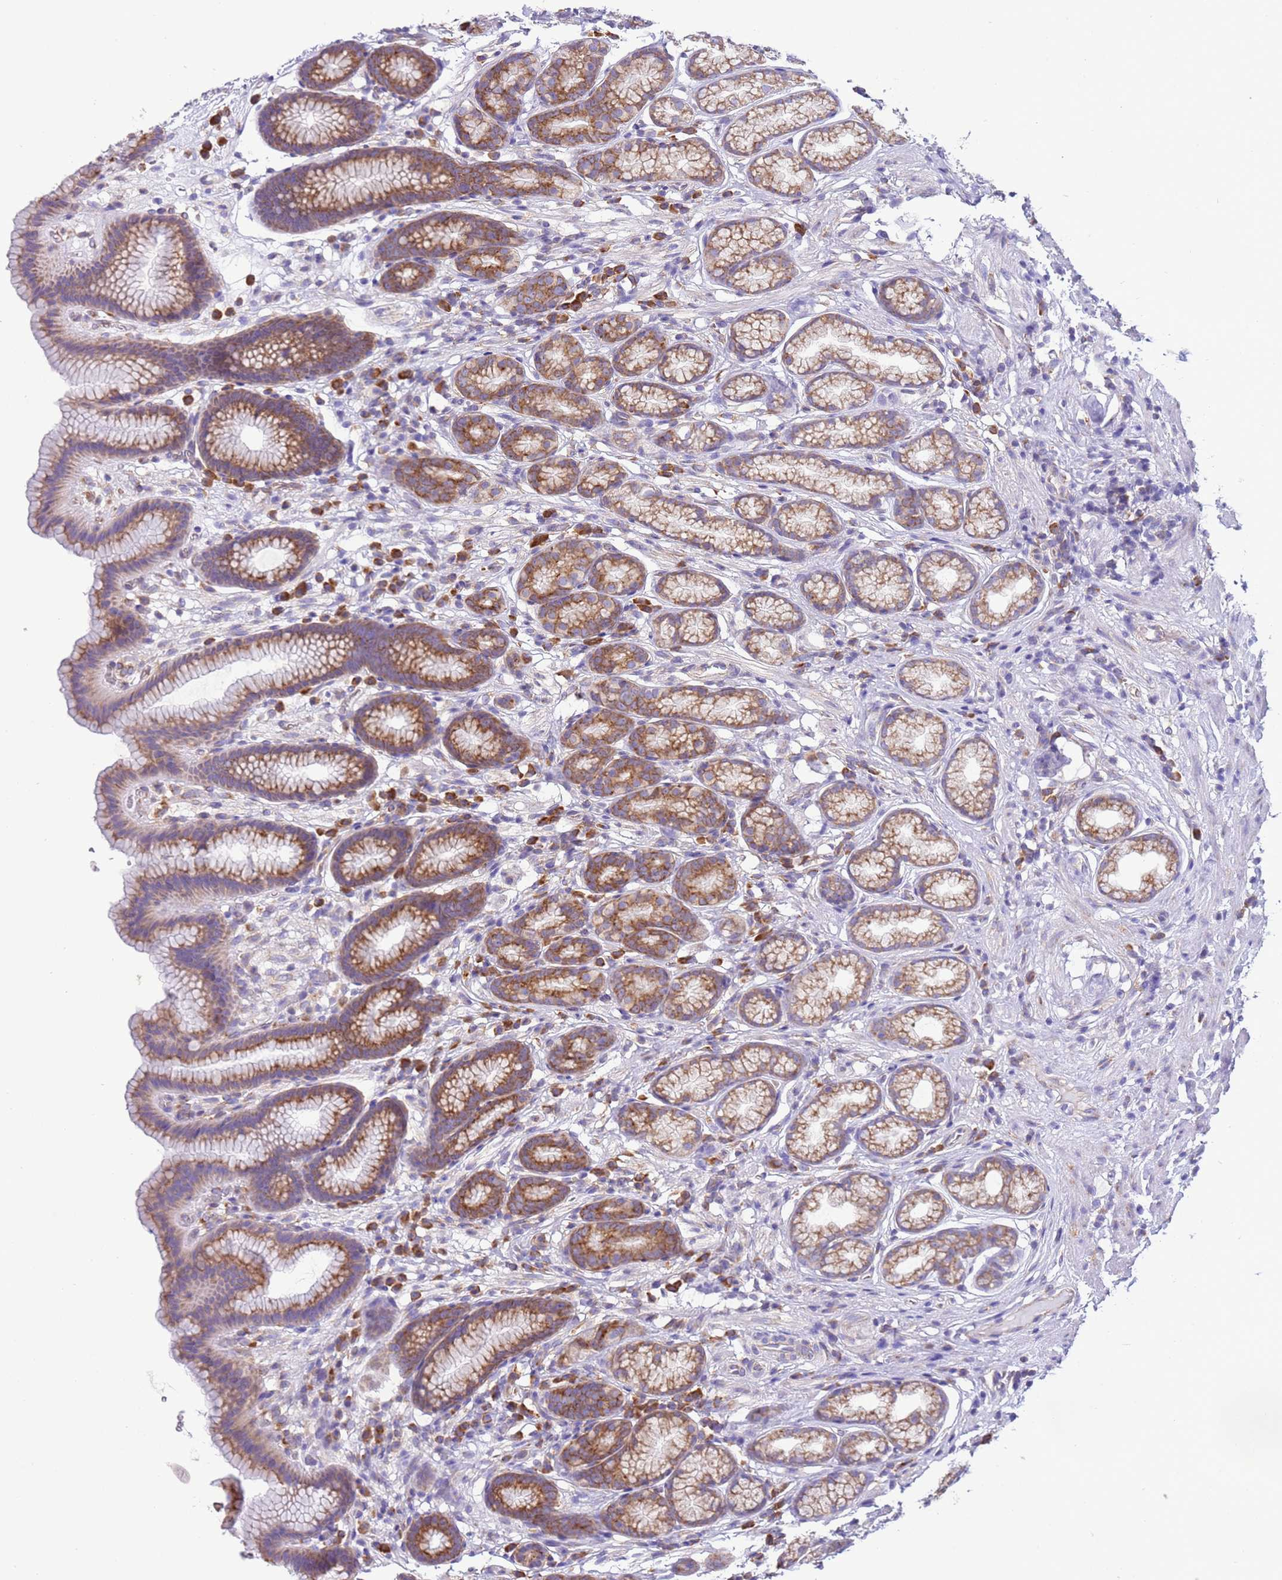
{"staining": {"intensity": "moderate", "quantity": ">75%", "location": "cytoplasmic/membranous"}, "tissue": "stomach", "cell_type": "Glandular cells", "image_type": "normal", "snomed": [{"axis": "morphology", "description": "Normal tissue, NOS"}, {"axis": "topography", "description": "Stomach"}], "caption": "High-power microscopy captured an IHC photomicrograph of benign stomach, revealing moderate cytoplasmic/membranous expression in about >75% of glandular cells. The protein is stained brown, and the nuclei are stained in blue (DAB (3,3'-diaminobenzidine) IHC with brightfield microscopy, high magnification).", "gene": "VARS1", "patient": {"sex": "male", "age": 42}}